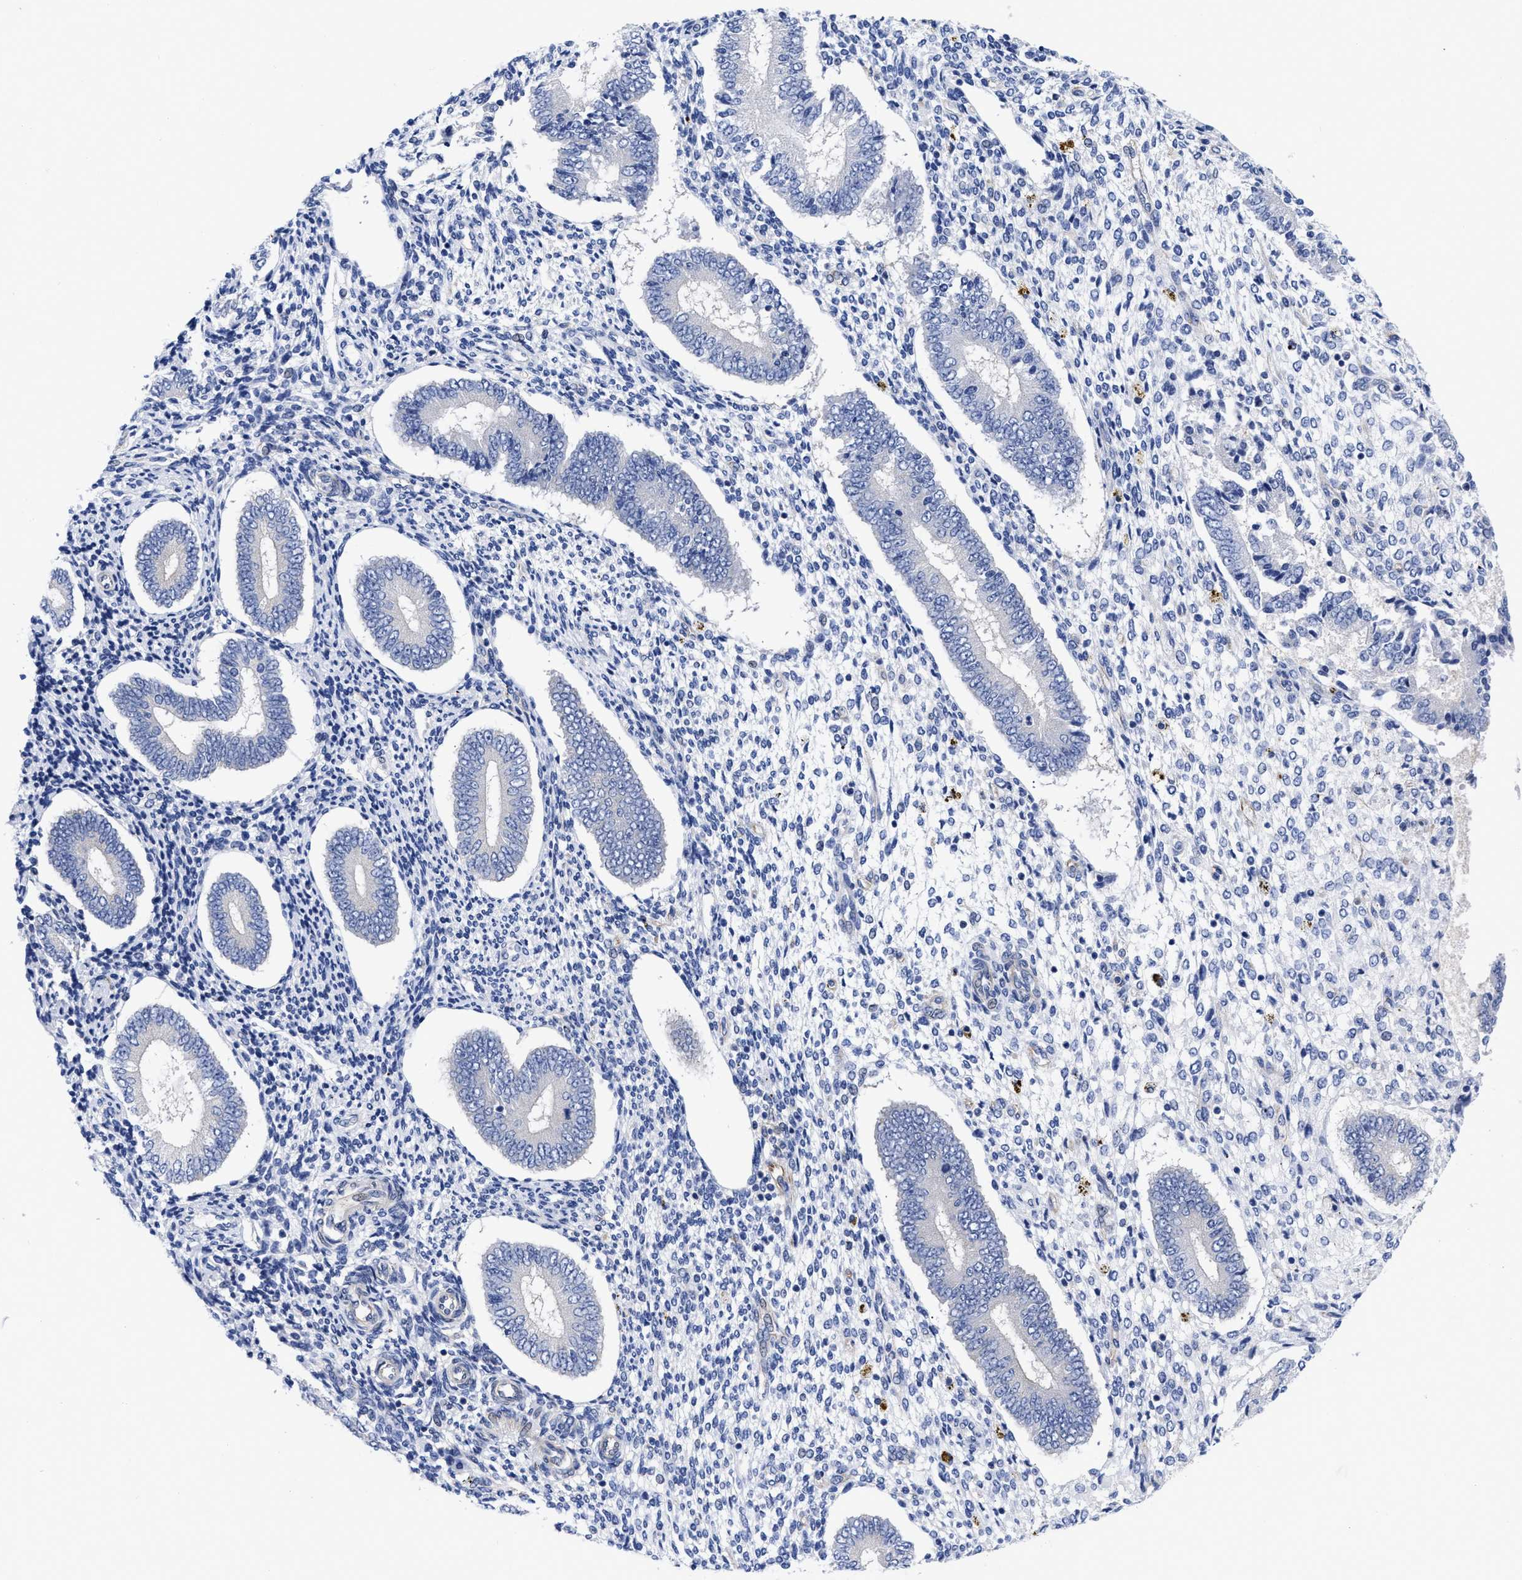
{"staining": {"intensity": "negative", "quantity": "none", "location": "none"}, "tissue": "endometrium", "cell_type": "Cells in endometrial stroma", "image_type": "normal", "snomed": [{"axis": "morphology", "description": "Normal tissue, NOS"}, {"axis": "topography", "description": "Endometrium"}], "caption": "High power microscopy image of an IHC micrograph of benign endometrium, revealing no significant staining in cells in endometrial stroma.", "gene": "IRAG2", "patient": {"sex": "female", "age": 42}}